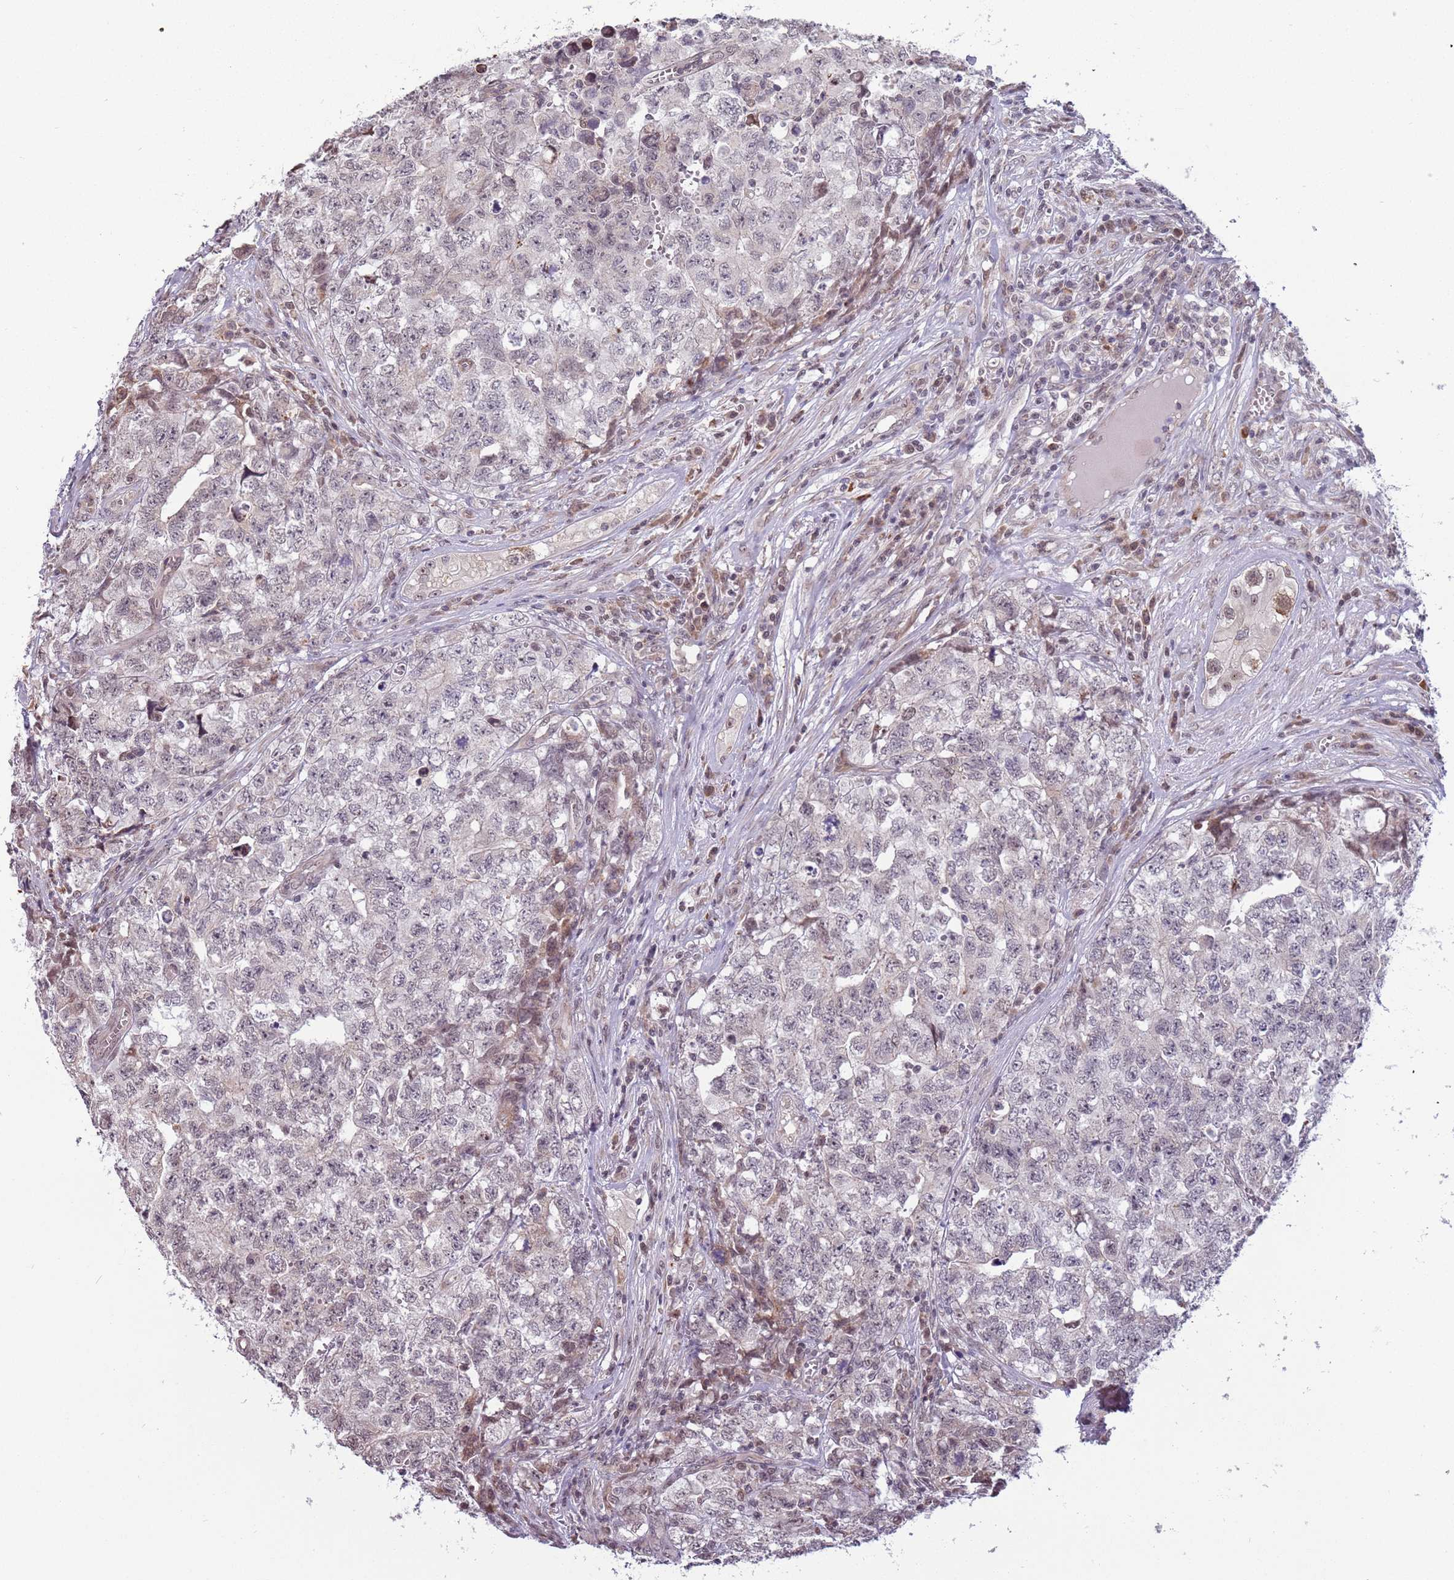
{"staining": {"intensity": "negative", "quantity": "none", "location": "none"}, "tissue": "testis cancer", "cell_type": "Tumor cells", "image_type": "cancer", "snomed": [{"axis": "morphology", "description": "Carcinoma, Embryonal, NOS"}, {"axis": "topography", "description": "Testis"}], "caption": "Photomicrograph shows no protein positivity in tumor cells of testis cancer tissue.", "gene": "BARD1", "patient": {"sex": "male", "age": 31}}